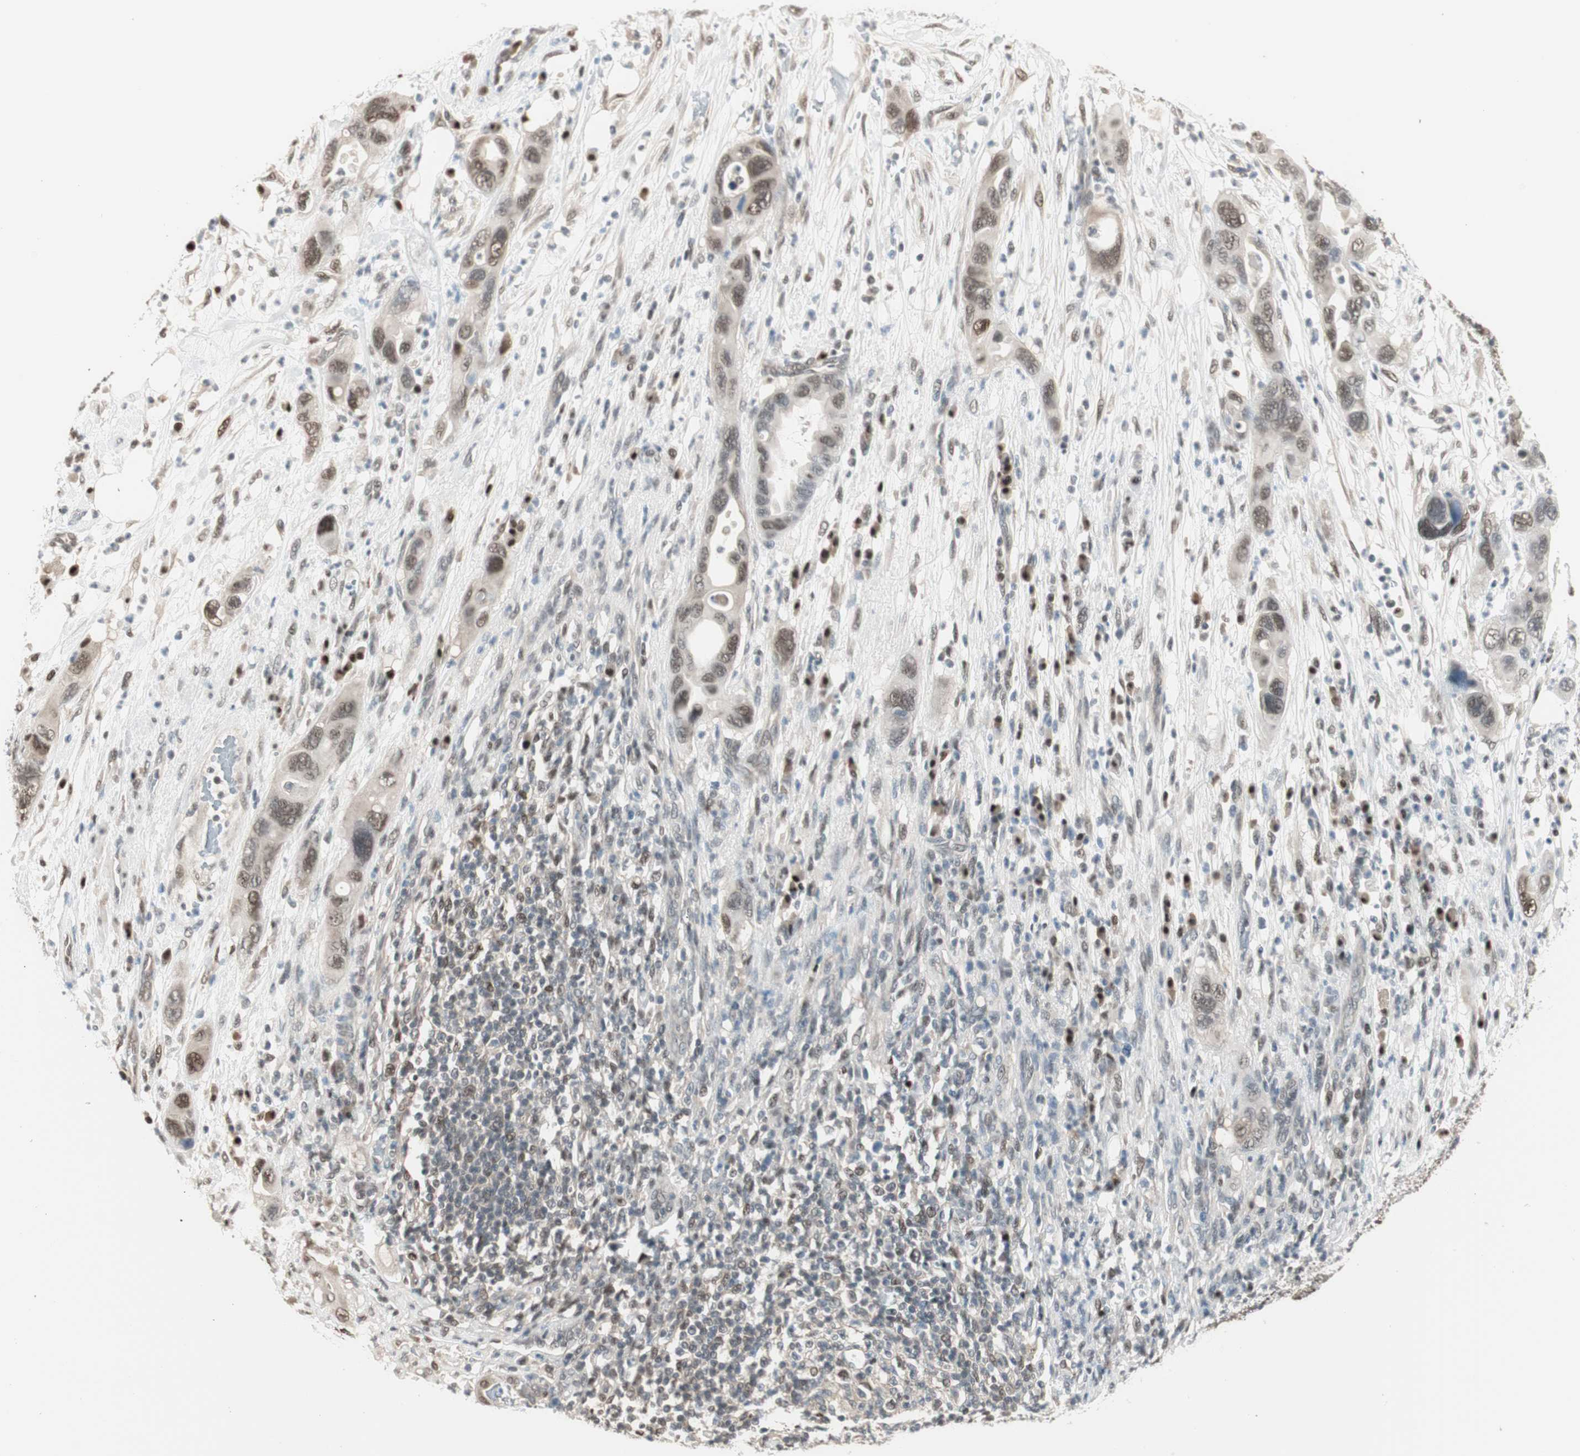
{"staining": {"intensity": "moderate", "quantity": ">75%", "location": "nuclear"}, "tissue": "pancreatic cancer", "cell_type": "Tumor cells", "image_type": "cancer", "snomed": [{"axis": "morphology", "description": "Adenocarcinoma, NOS"}, {"axis": "topography", "description": "Pancreas"}], "caption": "IHC staining of pancreatic cancer (adenocarcinoma), which displays medium levels of moderate nuclear positivity in approximately >75% of tumor cells indicating moderate nuclear protein expression. The staining was performed using DAB (3,3'-diaminobenzidine) (brown) for protein detection and nuclei were counterstained in hematoxylin (blue).", "gene": "LONP2", "patient": {"sex": "female", "age": 71}}